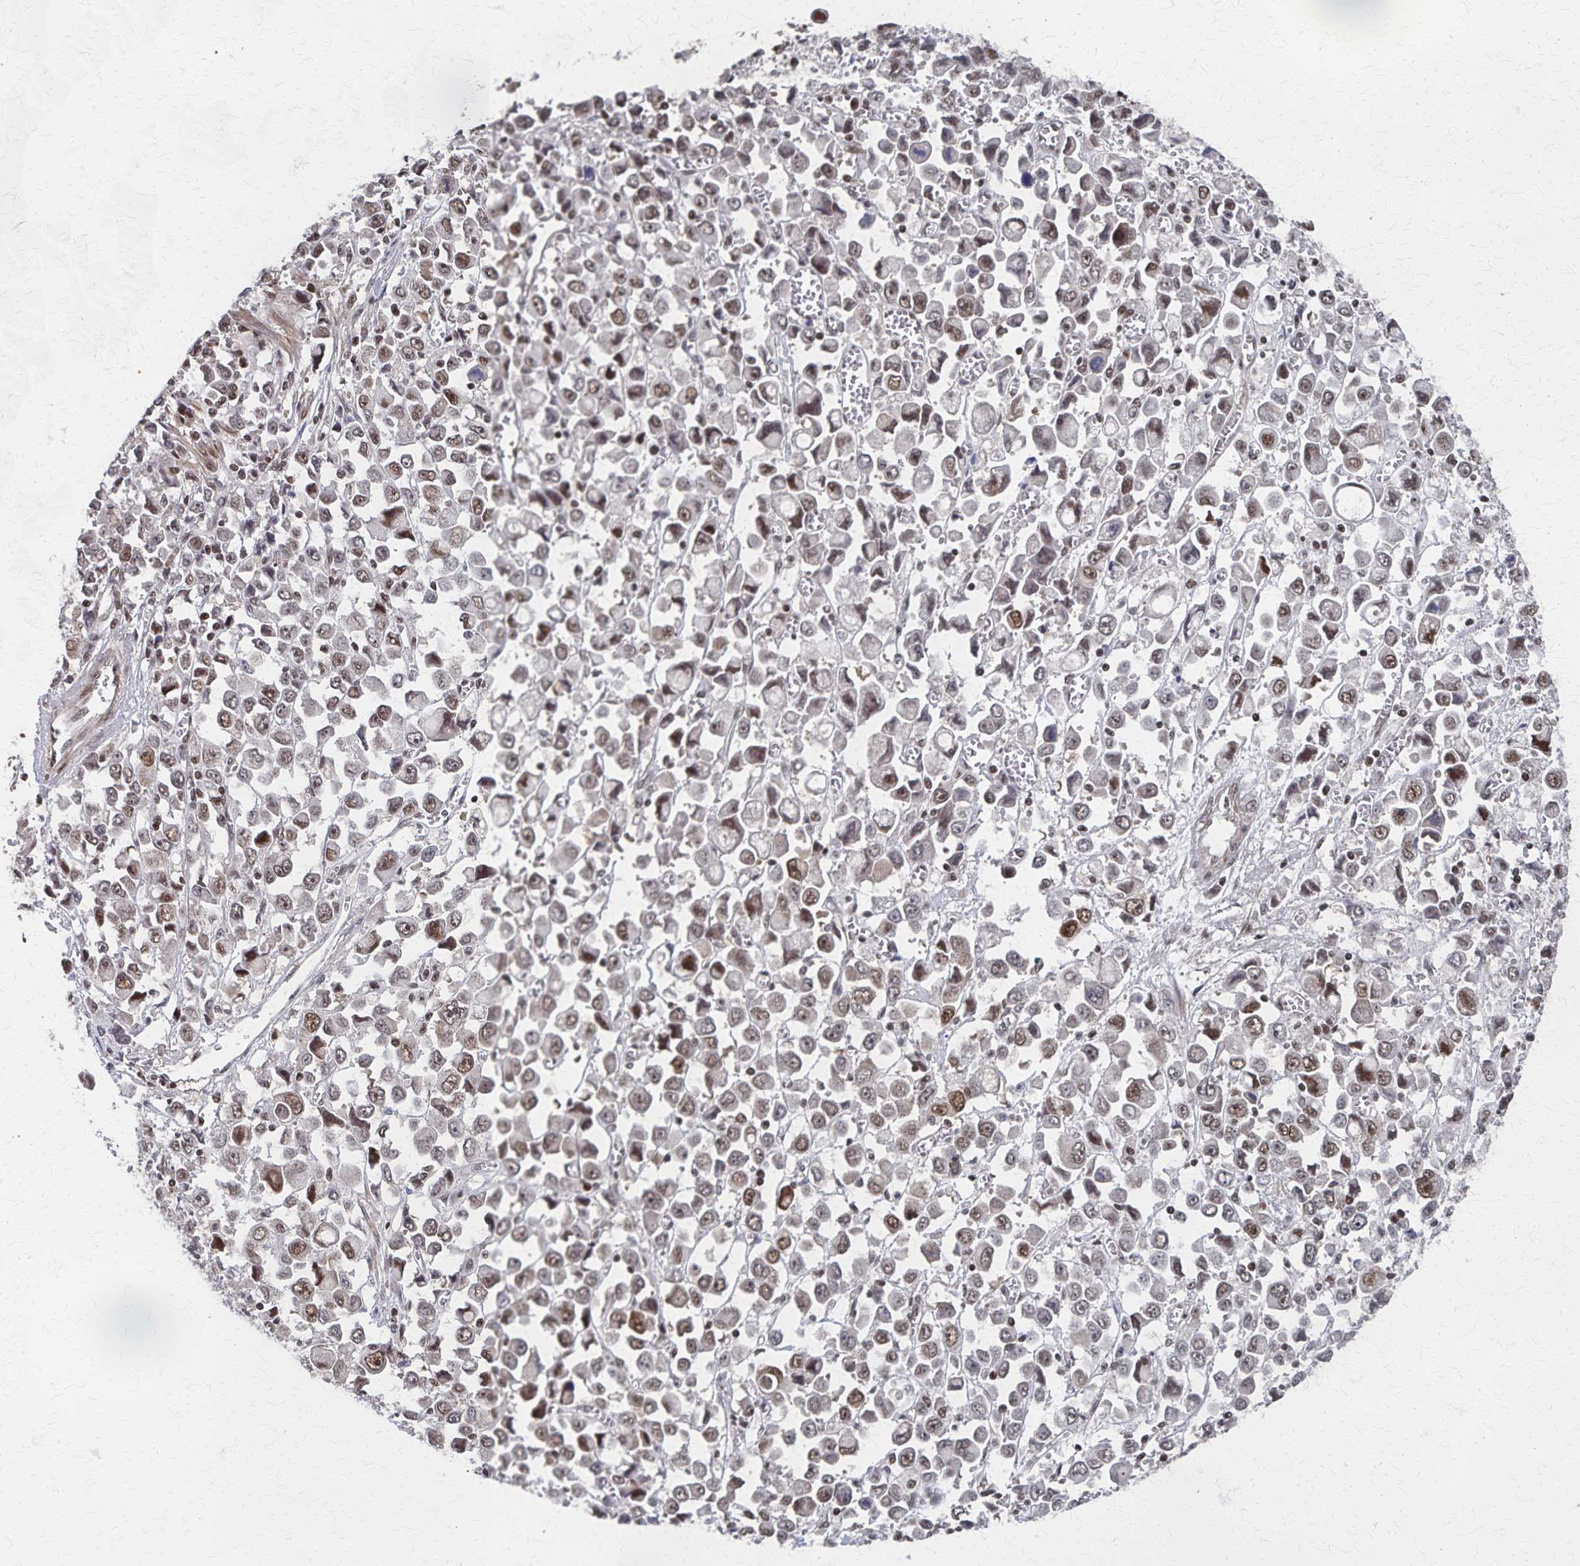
{"staining": {"intensity": "moderate", "quantity": "25%-75%", "location": "nuclear"}, "tissue": "stomach cancer", "cell_type": "Tumor cells", "image_type": "cancer", "snomed": [{"axis": "morphology", "description": "Adenocarcinoma, NOS"}, {"axis": "topography", "description": "Stomach, upper"}], "caption": "Immunohistochemistry (IHC) staining of stomach cancer (adenocarcinoma), which displays medium levels of moderate nuclear positivity in approximately 25%-75% of tumor cells indicating moderate nuclear protein expression. The staining was performed using DAB (brown) for protein detection and nuclei were counterstained in hematoxylin (blue).", "gene": "GTF2B", "patient": {"sex": "male", "age": 70}}